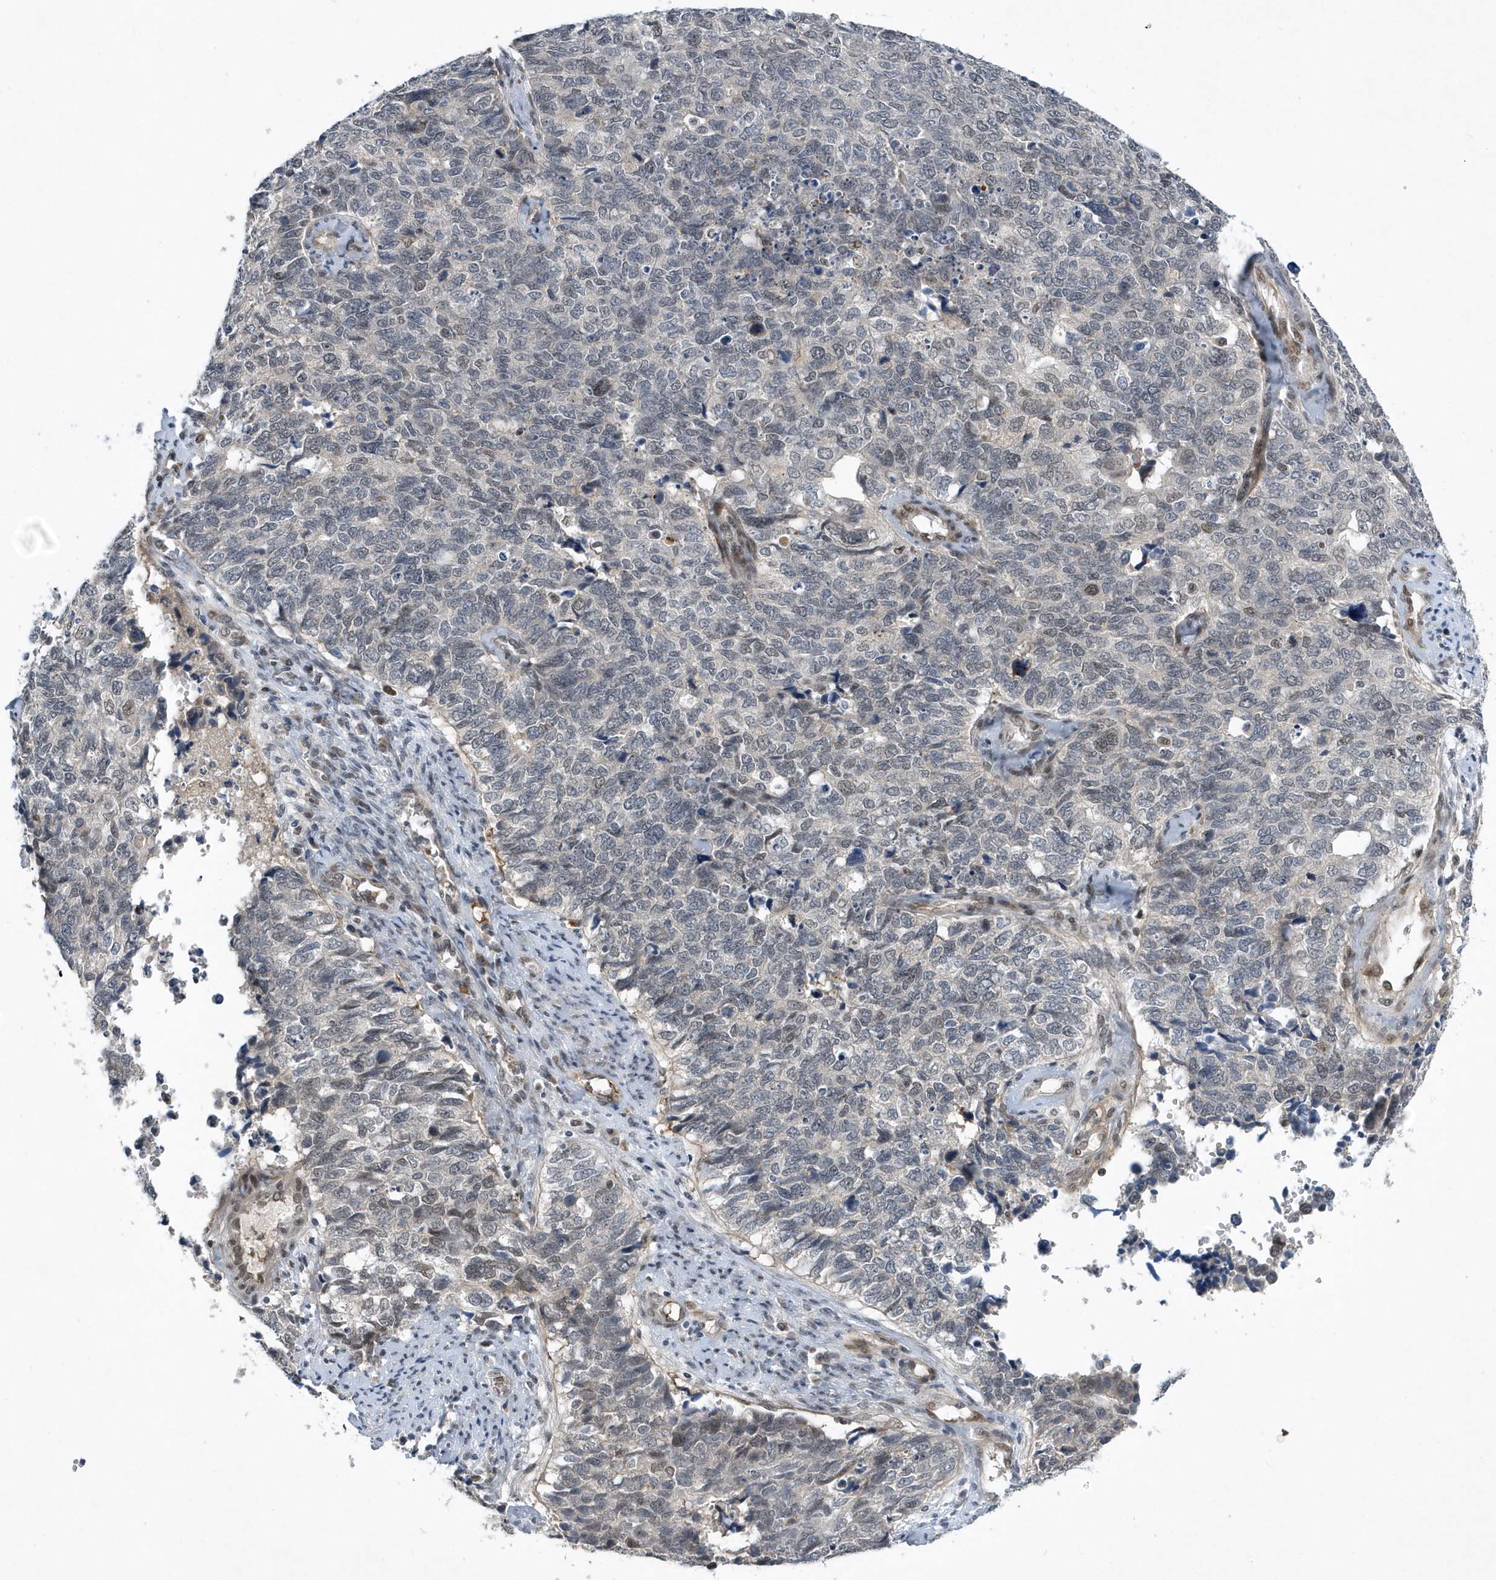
{"staining": {"intensity": "negative", "quantity": "none", "location": "none"}, "tissue": "cervical cancer", "cell_type": "Tumor cells", "image_type": "cancer", "snomed": [{"axis": "morphology", "description": "Squamous cell carcinoma, NOS"}, {"axis": "topography", "description": "Cervix"}], "caption": "IHC photomicrograph of neoplastic tissue: human squamous cell carcinoma (cervical) stained with DAB (3,3'-diaminobenzidine) shows no significant protein positivity in tumor cells.", "gene": "FAM217A", "patient": {"sex": "female", "age": 63}}